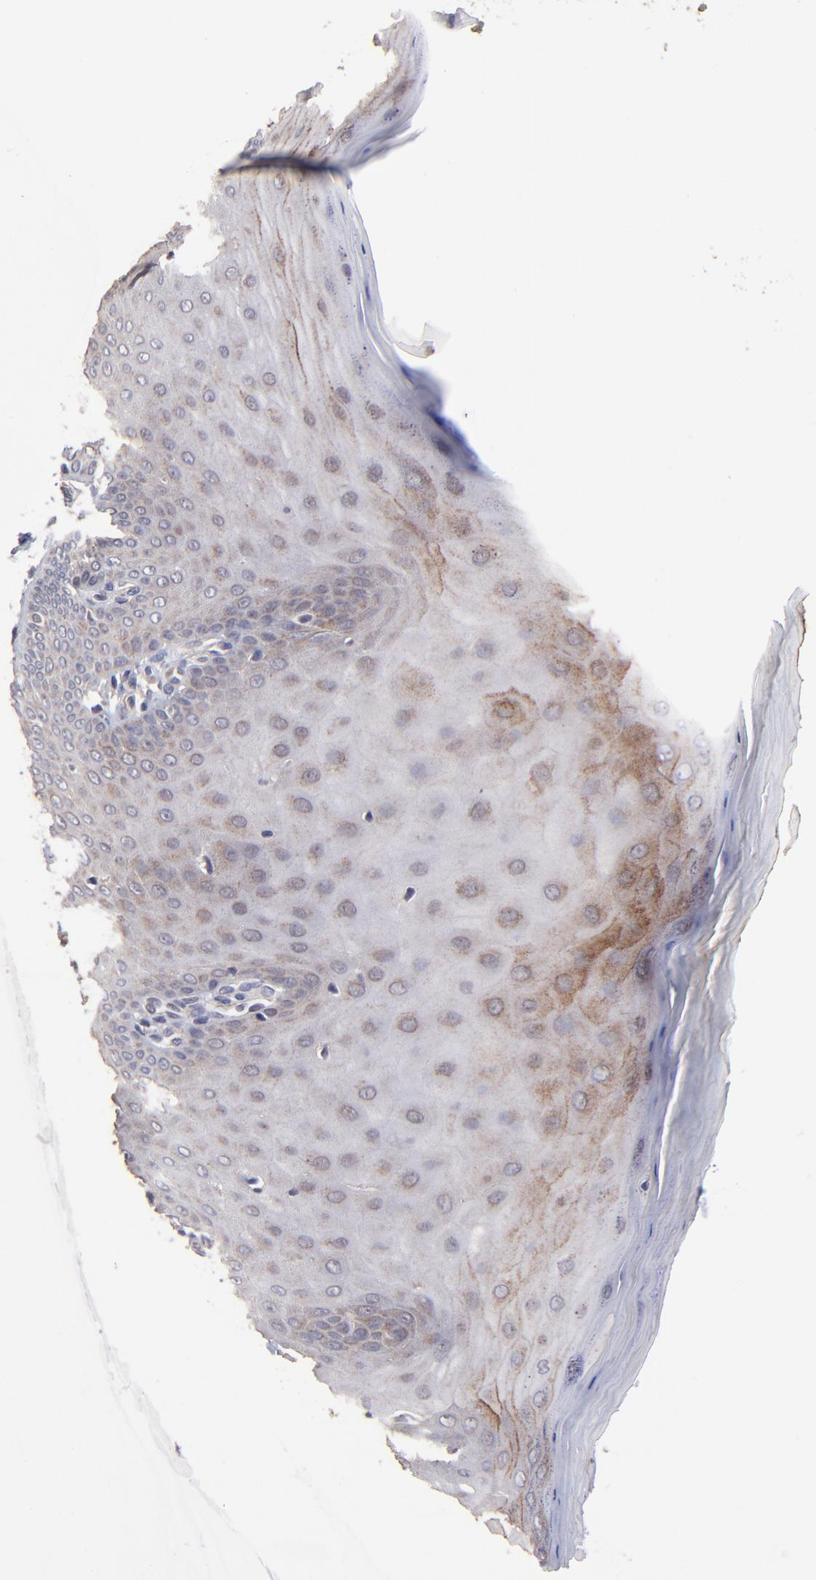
{"staining": {"intensity": "moderate", "quantity": ">75%", "location": "cytoplasmic/membranous"}, "tissue": "cervix", "cell_type": "Glandular cells", "image_type": "normal", "snomed": [{"axis": "morphology", "description": "Normal tissue, NOS"}, {"axis": "topography", "description": "Cervix"}], "caption": "Protein analysis of unremarkable cervix demonstrates moderate cytoplasmic/membranous staining in approximately >75% of glandular cells.", "gene": "BAIAP2L2", "patient": {"sex": "female", "age": 55}}